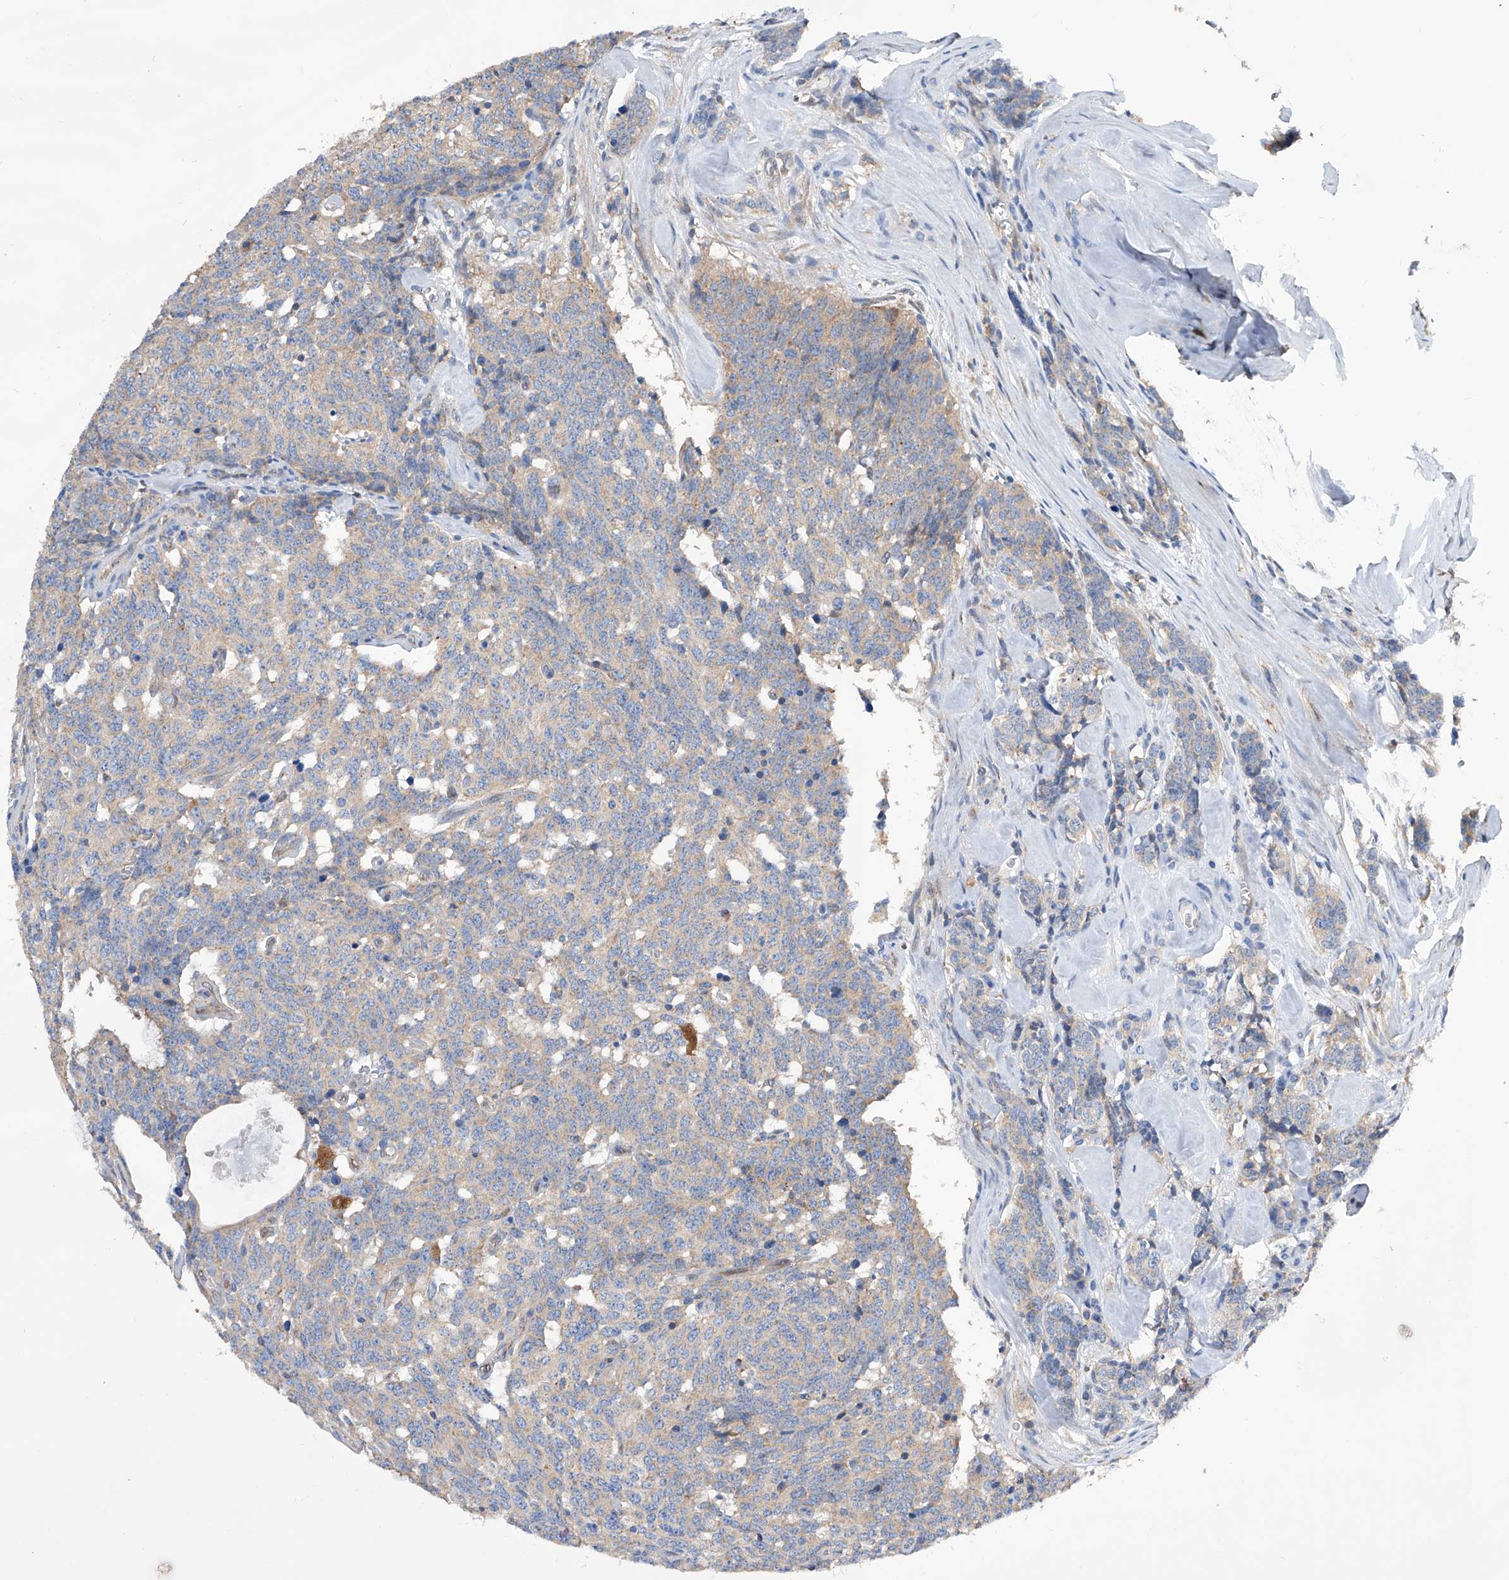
{"staining": {"intensity": "weak", "quantity": ">75%", "location": "cytoplasmic/membranous"}, "tissue": "carcinoid", "cell_type": "Tumor cells", "image_type": "cancer", "snomed": [{"axis": "morphology", "description": "Carcinoid, malignant, NOS"}, {"axis": "topography", "description": "Lung"}], "caption": "The photomicrograph exhibits immunohistochemical staining of carcinoid. There is weak cytoplasmic/membranous expression is identified in approximately >75% of tumor cells.", "gene": "SPATA20", "patient": {"sex": "female", "age": 46}}